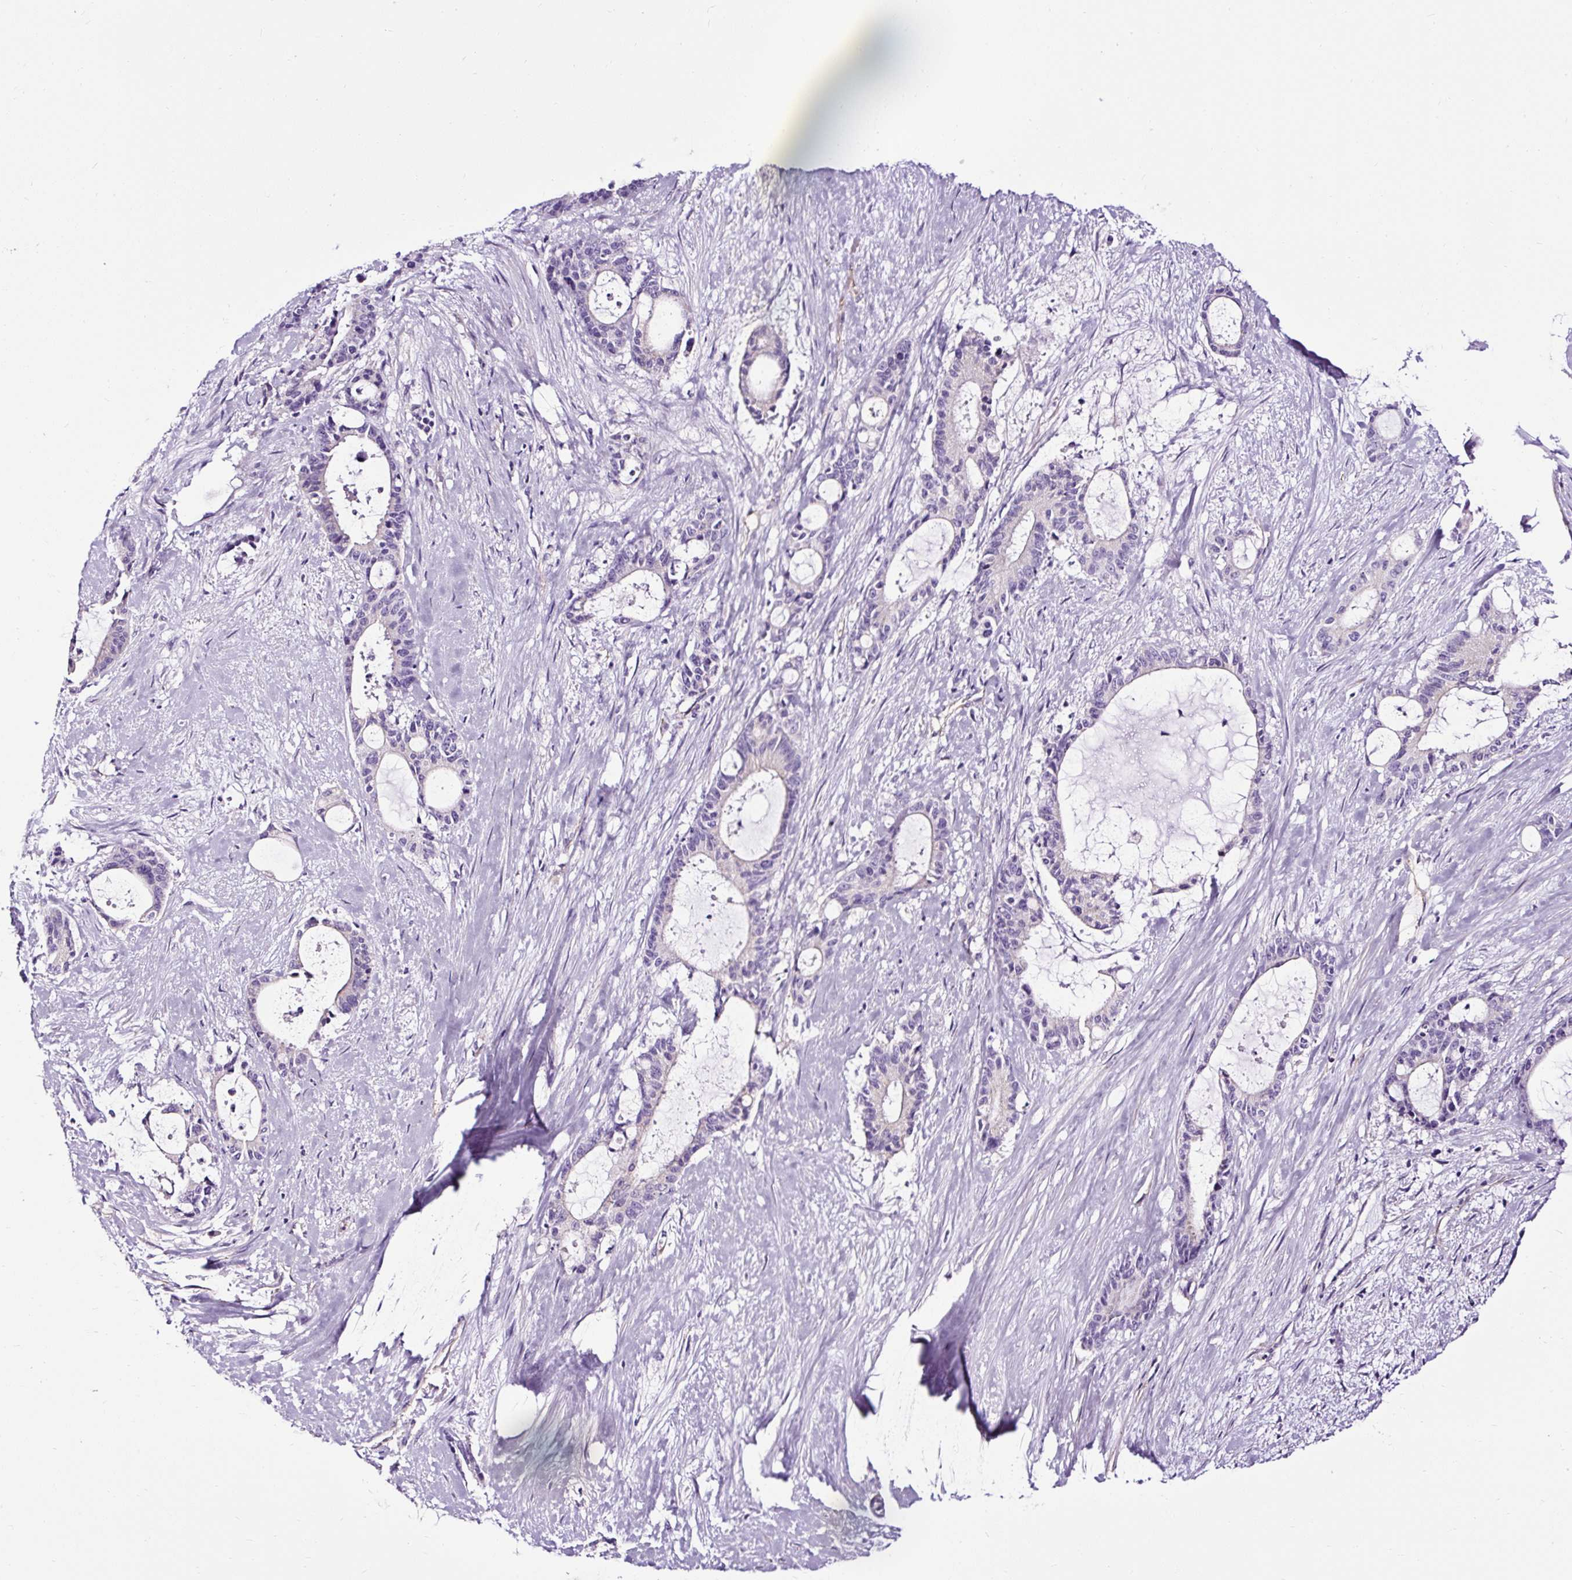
{"staining": {"intensity": "negative", "quantity": "none", "location": "none"}, "tissue": "liver cancer", "cell_type": "Tumor cells", "image_type": "cancer", "snomed": [{"axis": "morphology", "description": "Normal tissue, NOS"}, {"axis": "morphology", "description": "Cholangiocarcinoma"}, {"axis": "topography", "description": "Liver"}, {"axis": "topography", "description": "Peripheral nerve tissue"}], "caption": "DAB (3,3'-diaminobenzidine) immunohistochemical staining of cholangiocarcinoma (liver) displays no significant staining in tumor cells.", "gene": "SLC7A8", "patient": {"sex": "female", "age": 73}}